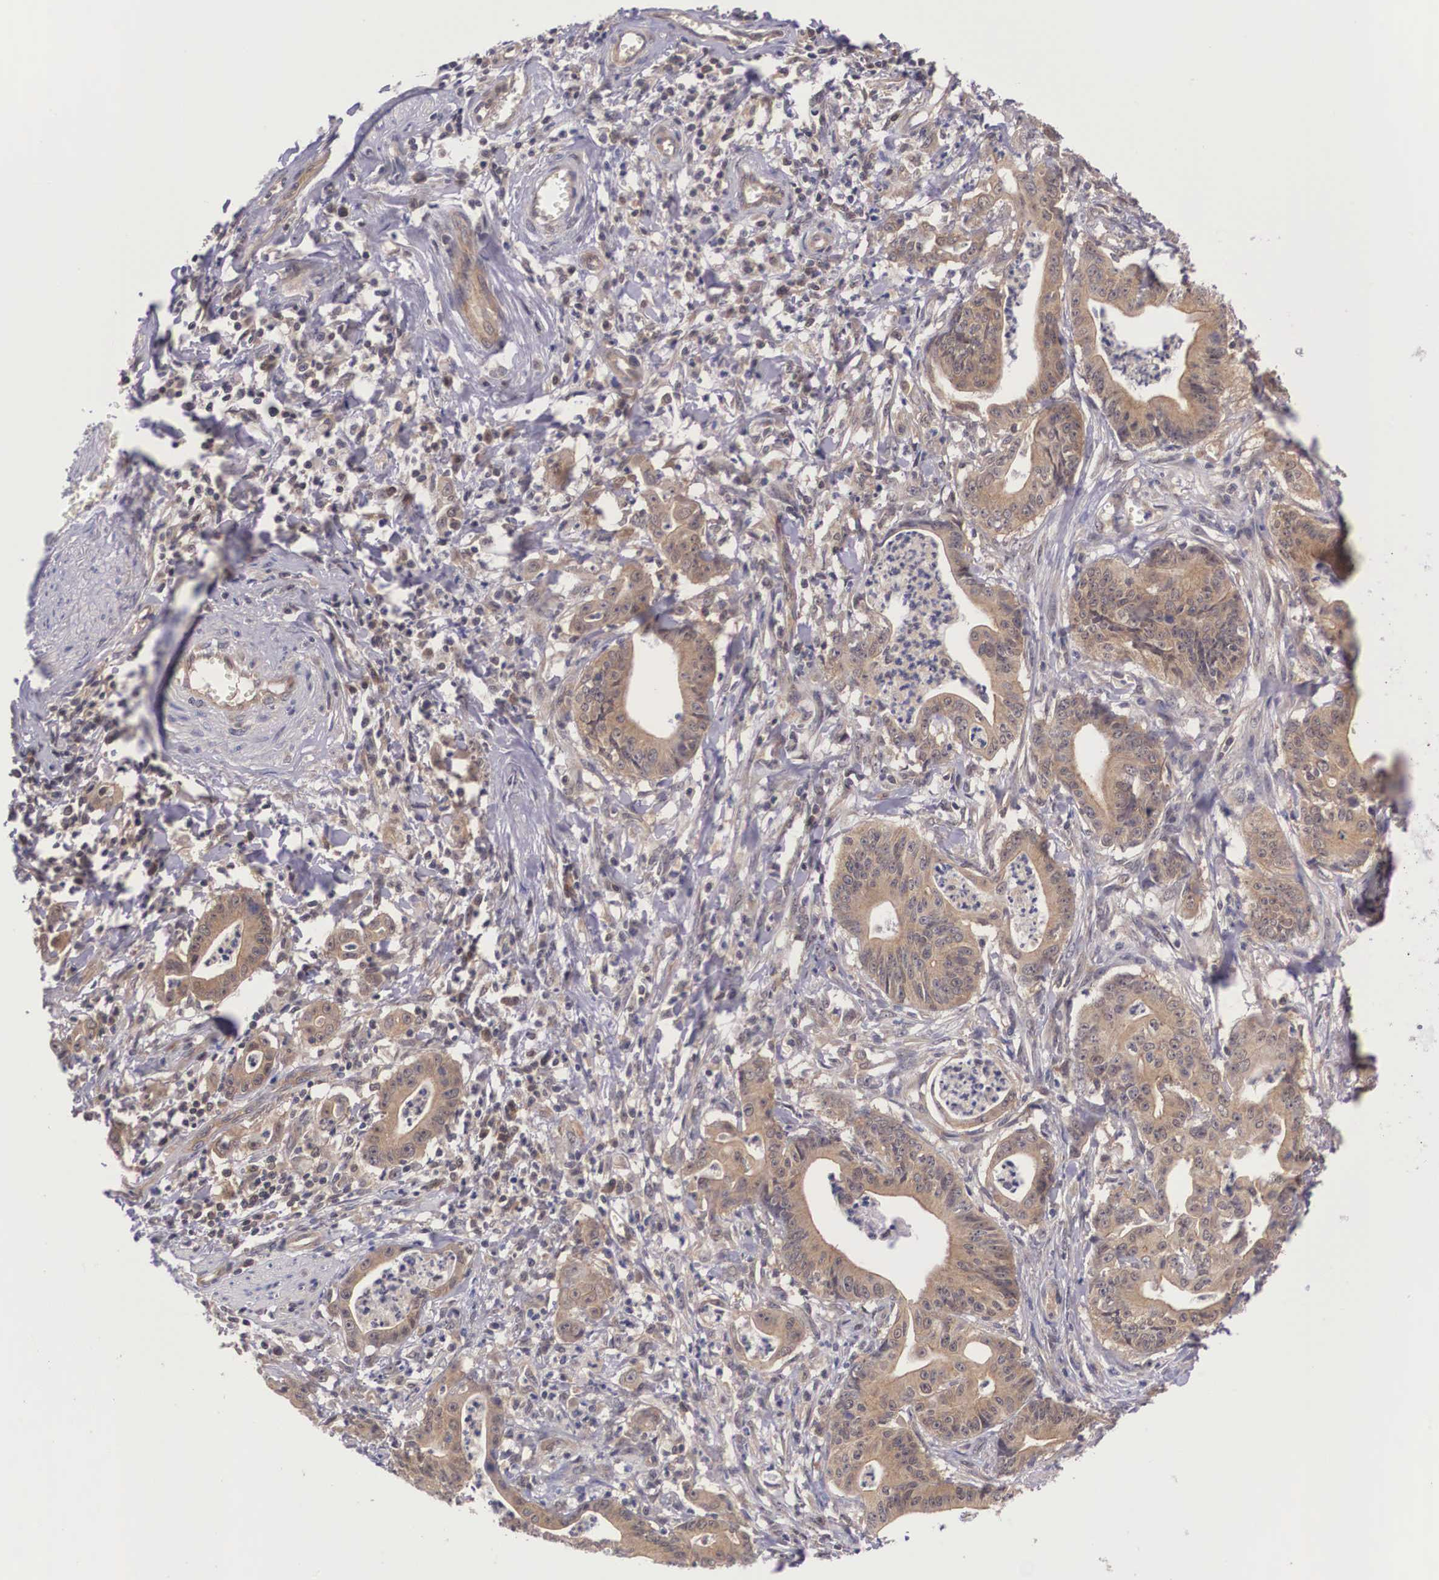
{"staining": {"intensity": "moderate", "quantity": "25%-75%", "location": "cytoplasmic/membranous"}, "tissue": "stomach cancer", "cell_type": "Tumor cells", "image_type": "cancer", "snomed": [{"axis": "morphology", "description": "Adenocarcinoma, NOS"}, {"axis": "topography", "description": "Stomach, lower"}], "caption": "Stomach cancer stained for a protein reveals moderate cytoplasmic/membranous positivity in tumor cells.", "gene": "IGBP1", "patient": {"sex": "female", "age": 86}}